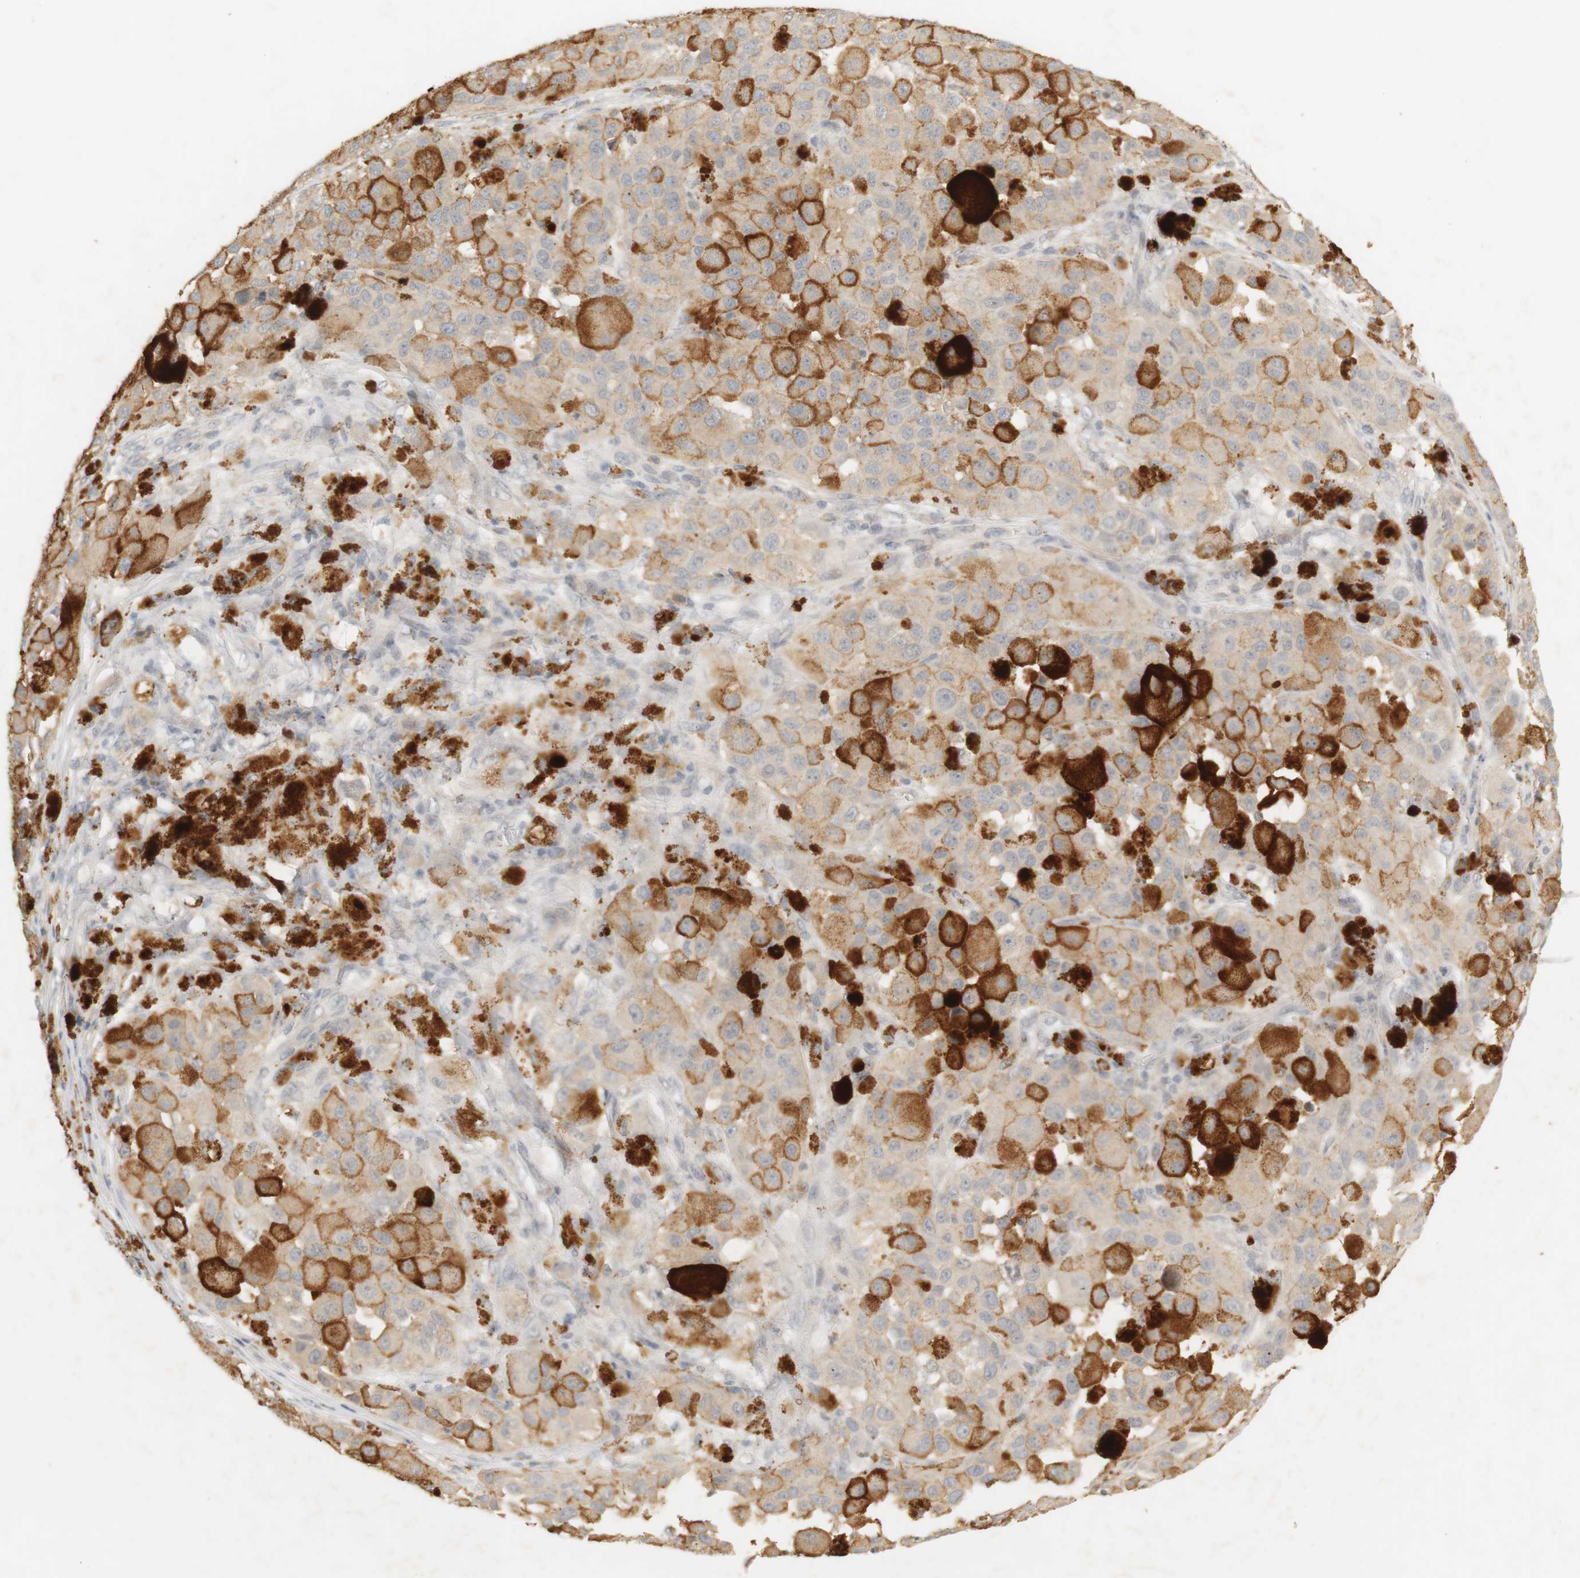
{"staining": {"intensity": "weak", "quantity": ">75%", "location": "cytoplasmic/membranous"}, "tissue": "melanoma", "cell_type": "Tumor cells", "image_type": "cancer", "snomed": [{"axis": "morphology", "description": "Malignant melanoma, NOS"}, {"axis": "topography", "description": "Skin"}], "caption": "Protein staining by immunohistochemistry (IHC) reveals weak cytoplasmic/membranous positivity in about >75% of tumor cells in malignant melanoma.", "gene": "RTN3", "patient": {"sex": "male", "age": 96}}